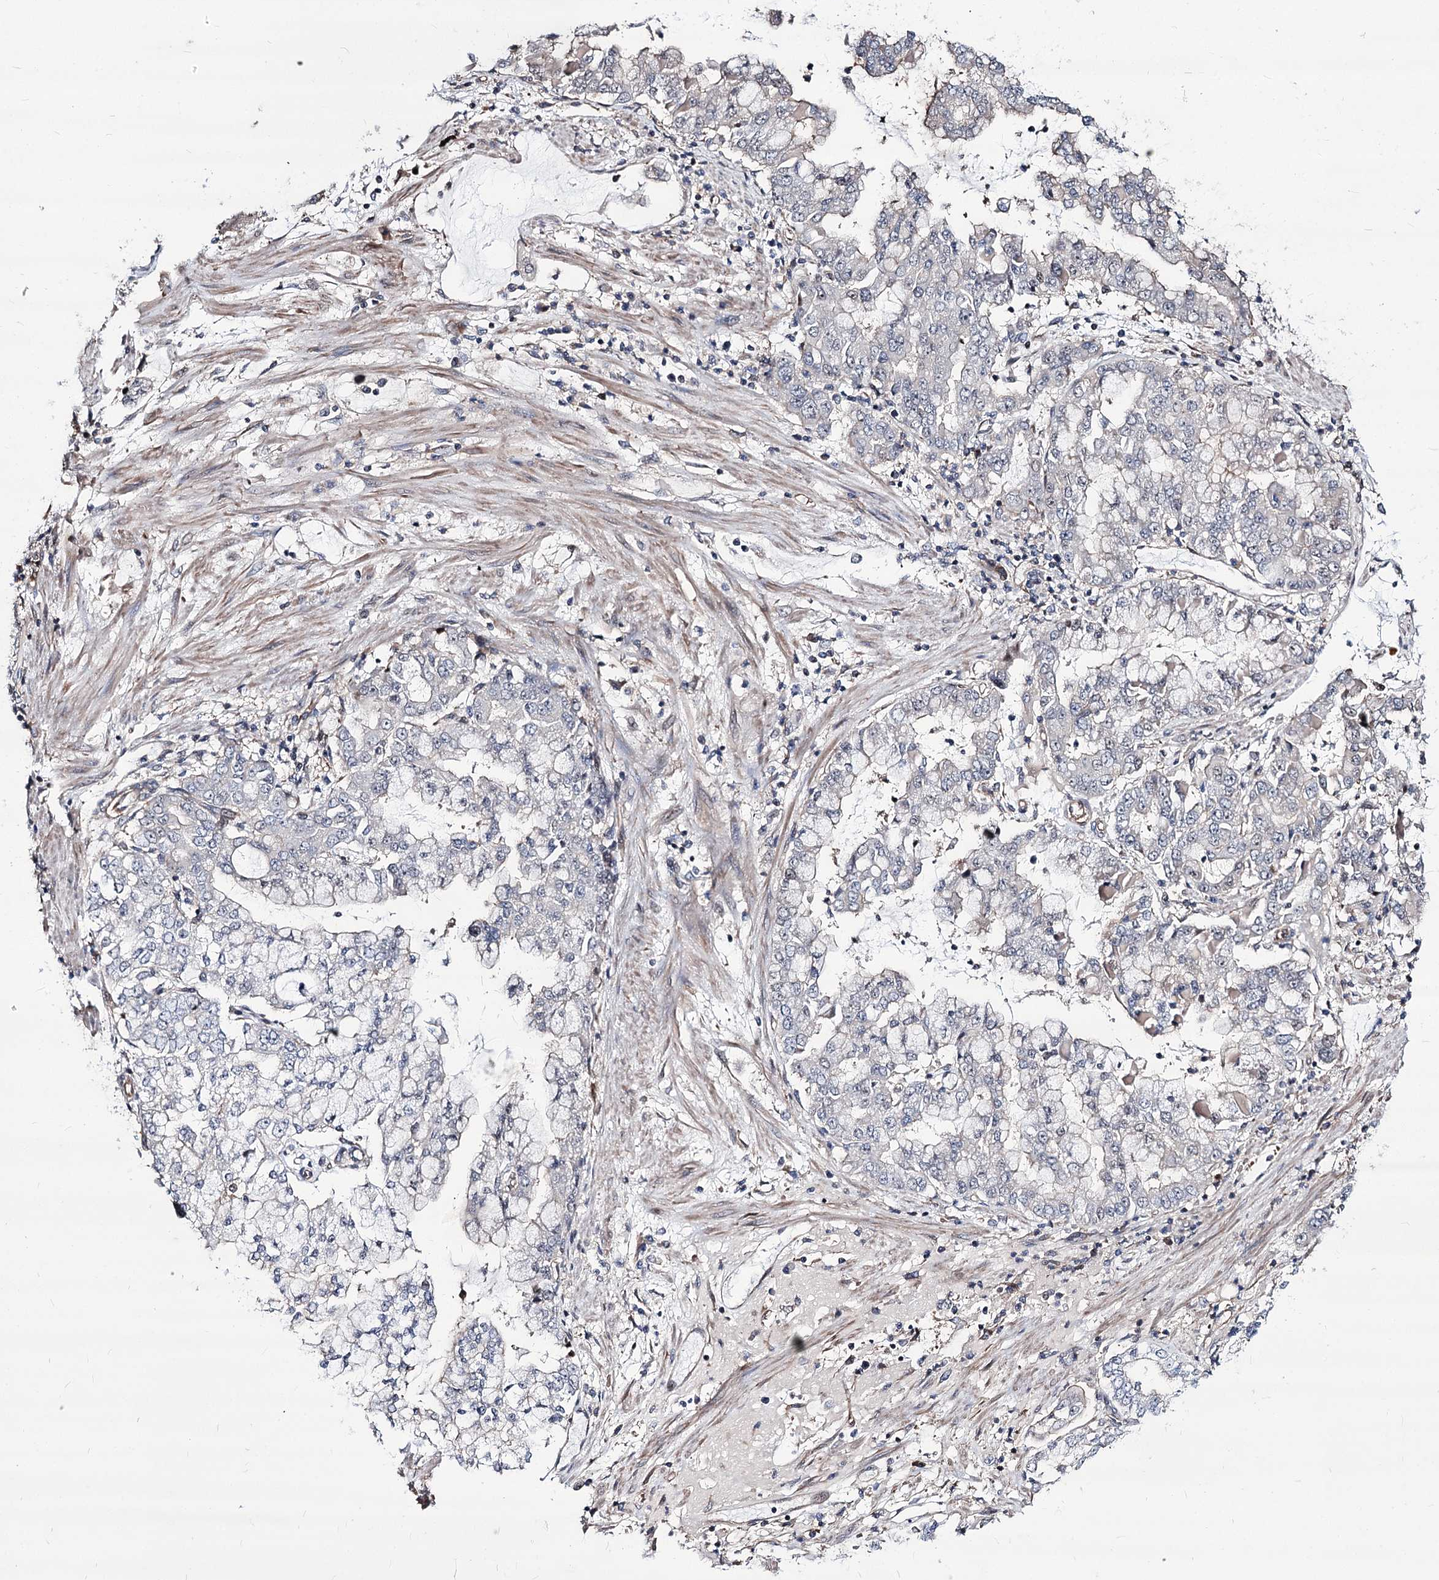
{"staining": {"intensity": "negative", "quantity": "none", "location": "none"}, "tissue": "stomach cancer", "cell_type": "Tumor cells", "image_type": "cancer", "snomed": [{"axis": "morphology", "description": "Adenocarcinoma, NOS"}, {"axis": "topography", "description": "Stomach"}], "caption": "Human stomach cancer stained for a protein using IHC exhibits no positivity in tumor cells.", "gene": "CHMP7", "patient": {"sex": "male", "age": 76}}